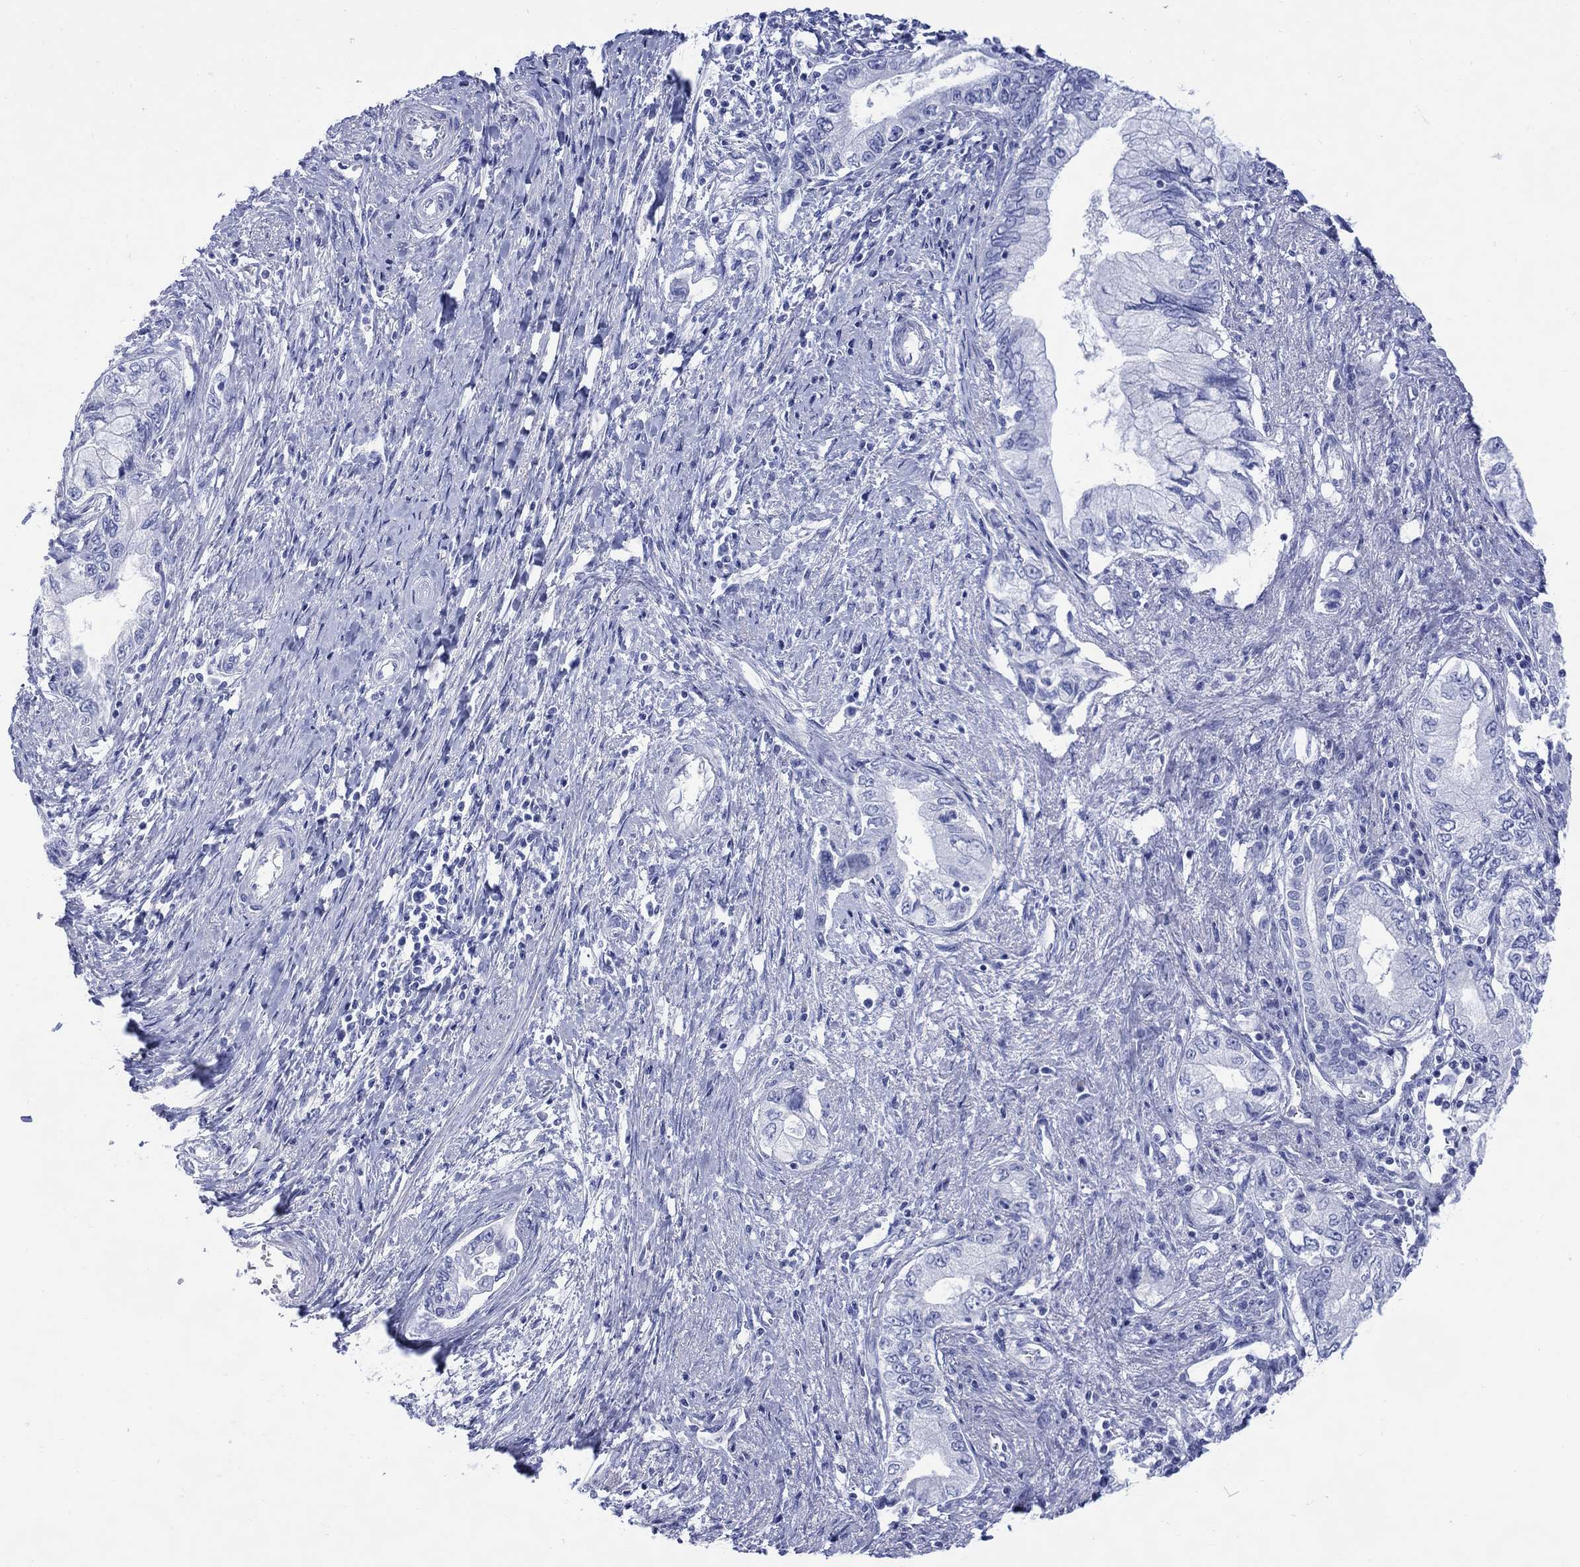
{"staining": {"intensity": "negative", "quantity": "none", "location": "none"}, "tissue": "pancreatic cancer", "cell_type": "Tumor cells", "image_type": "cancer", "snomed": [{"axis": "morphology", "description": "Adenocarcinoma, NOS"}, {"axis": "topography", "description": "Pancreas"}], "caption": "Human pancreatic adenocarcinoma stained for a protein using IHC shows no staining in tumor cells.", "gene": "LRRD1", "patient": {"sex": "female", "age": 73}}